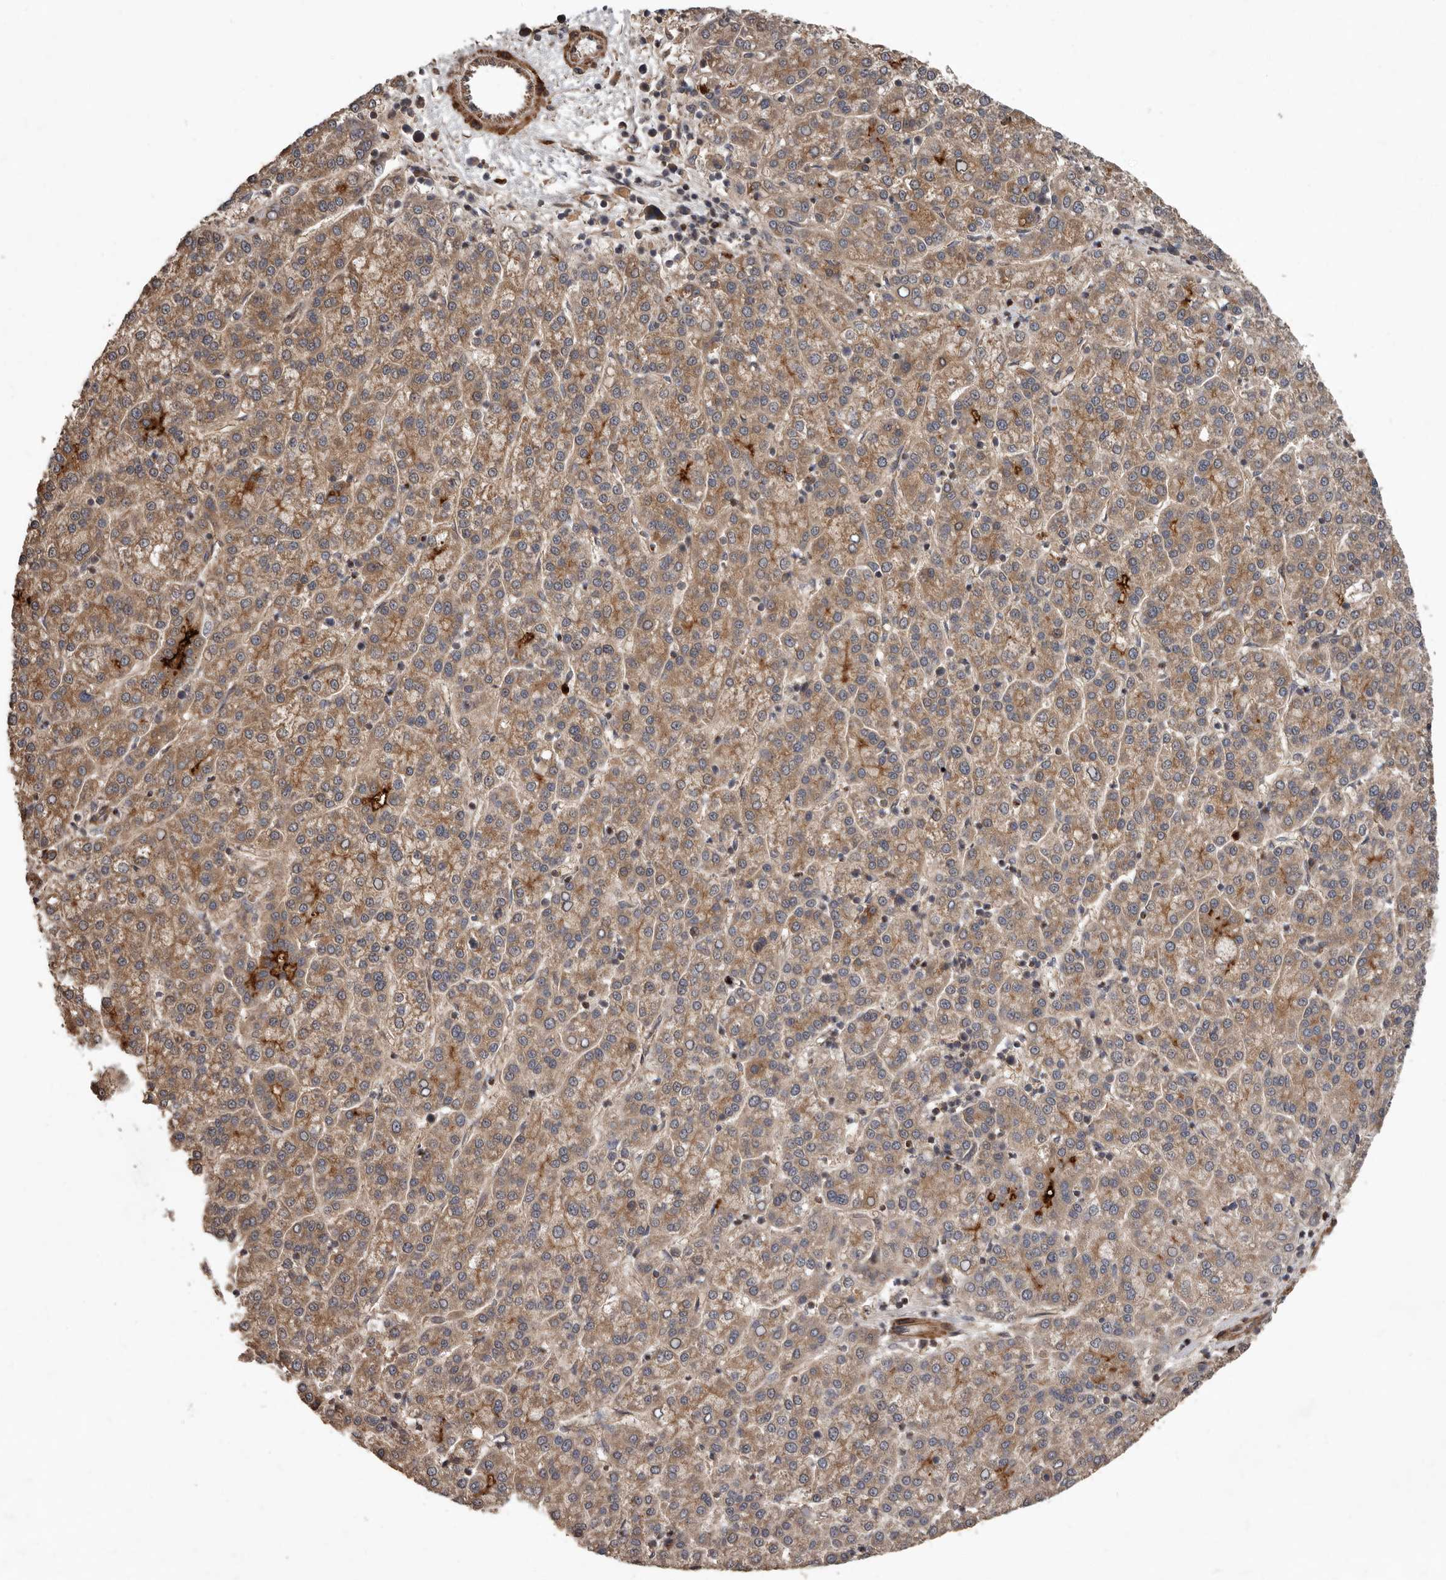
{"staining": {"intensity": "moderate", "quantity": ">75%", "location": "cytoplasmic/membranous"}, "tissue": "liver cancer", "cell_type": "Tumor cells", "image_type": "cancer", "snomed": [{"axis": "morphology", "description": "Carcinoma, Hepatocellular, NOS"}, {"axis": "topography", "description": "Liver"}], "caption": "Protein expression analysis of human liver cancer reveals moderate cytoplasmic/membranous positivity in about >75% of tumor cells.", "gene": "ARHGEF5", "patient": {"sex": "female", "age": 58}}